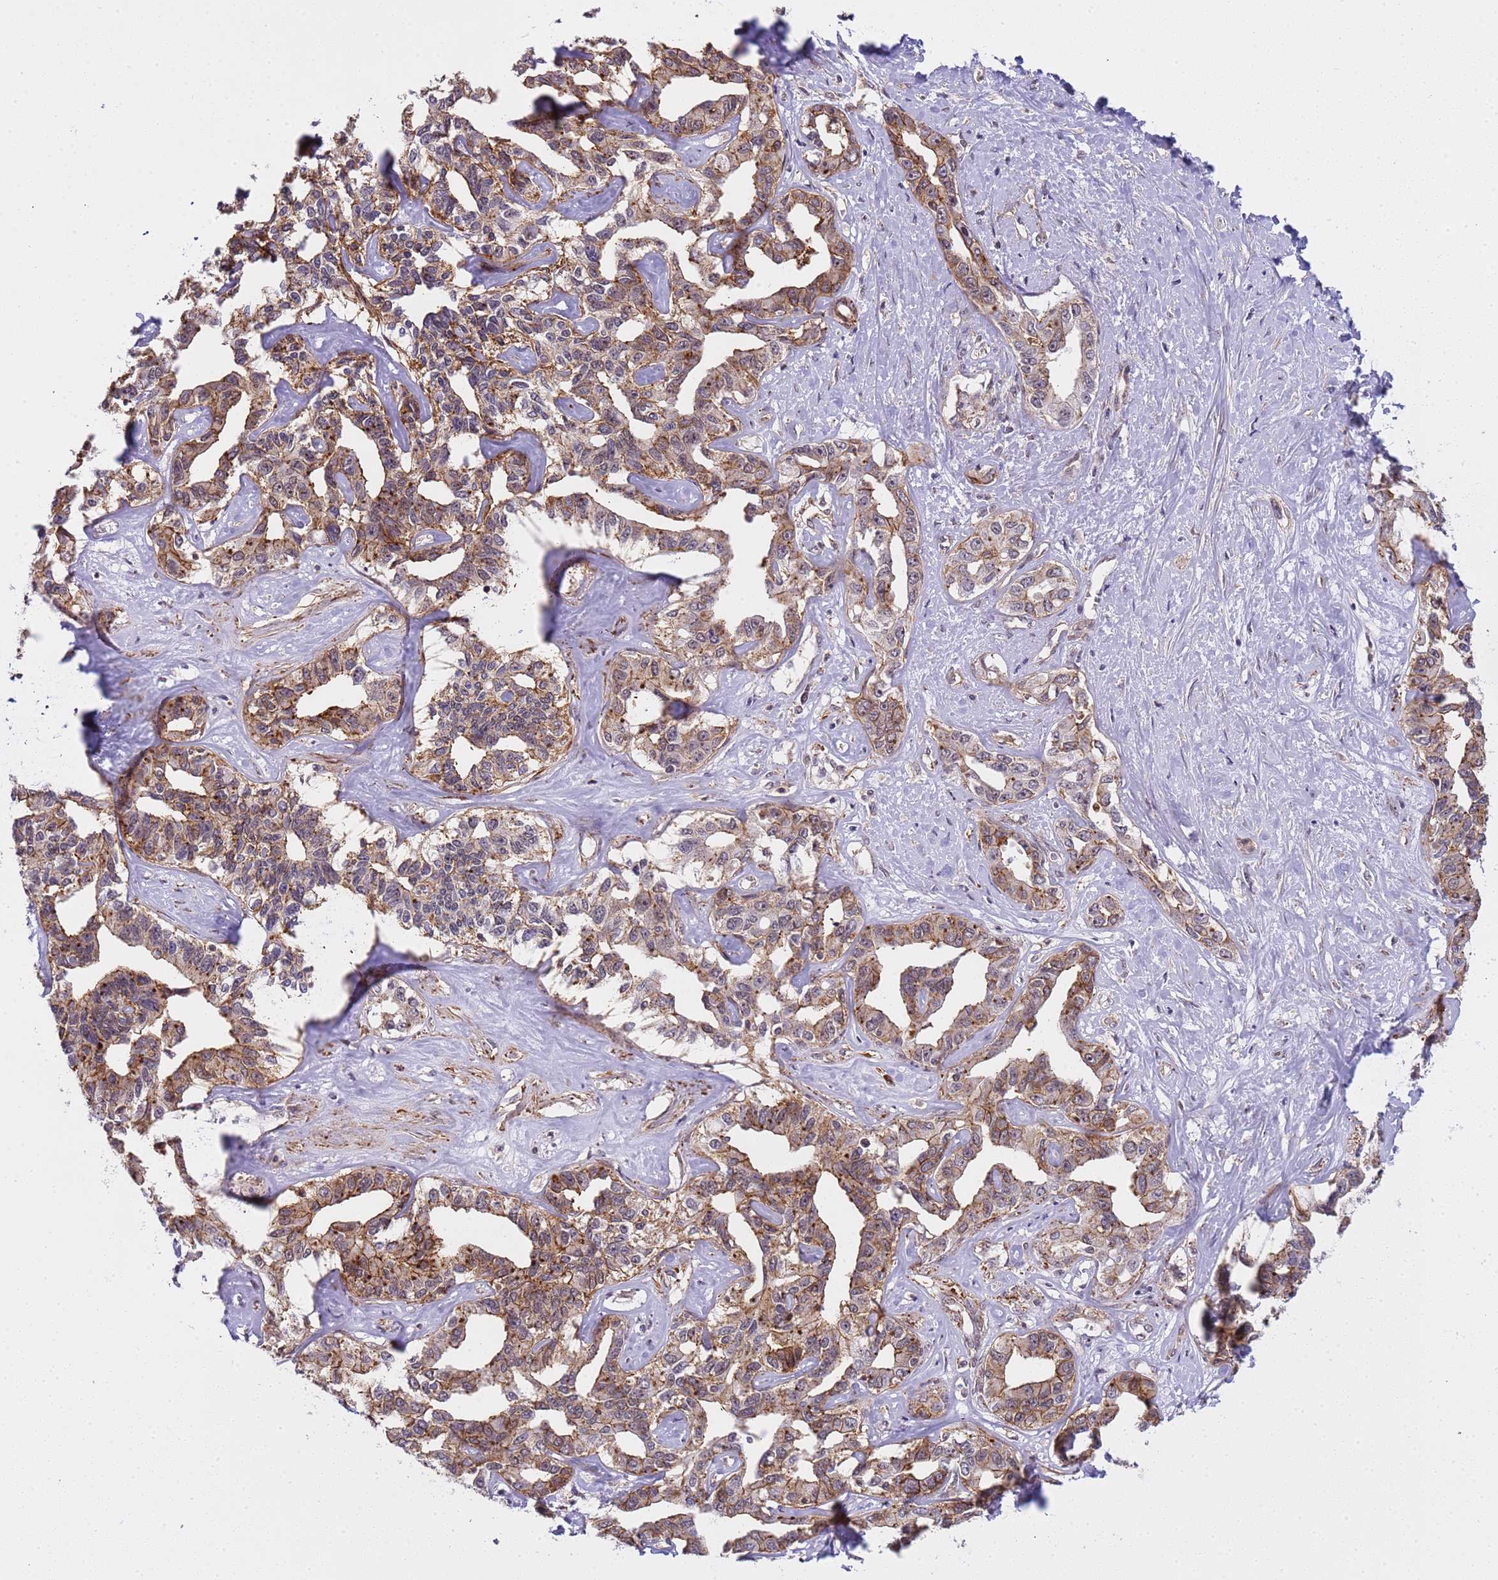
{"staining": {"intensity": "moderate", "quantity": "25%-75%", "location": "cytoplasmic/membranous"}, "tissue": "liver cancer", "cell_type": "Tumor cells", "image_type": "cancer", "snomed": [{"axis": "morphology", "description": "Cholangiocarcinoma"}, {"axis": "topography", "description": "Liver"}], "caption": "High-magnification brightfield microscopy of liver cholangiocarcinoma stained with DAB (brown) and counterstained with hematoxylin (blue). tumor cells exhibit moderate cytoplasmic/membranous expression is seen in about25%-75% of cells.", "gene": "EMC2", "patient": {"sex": "male", "age": 59}}